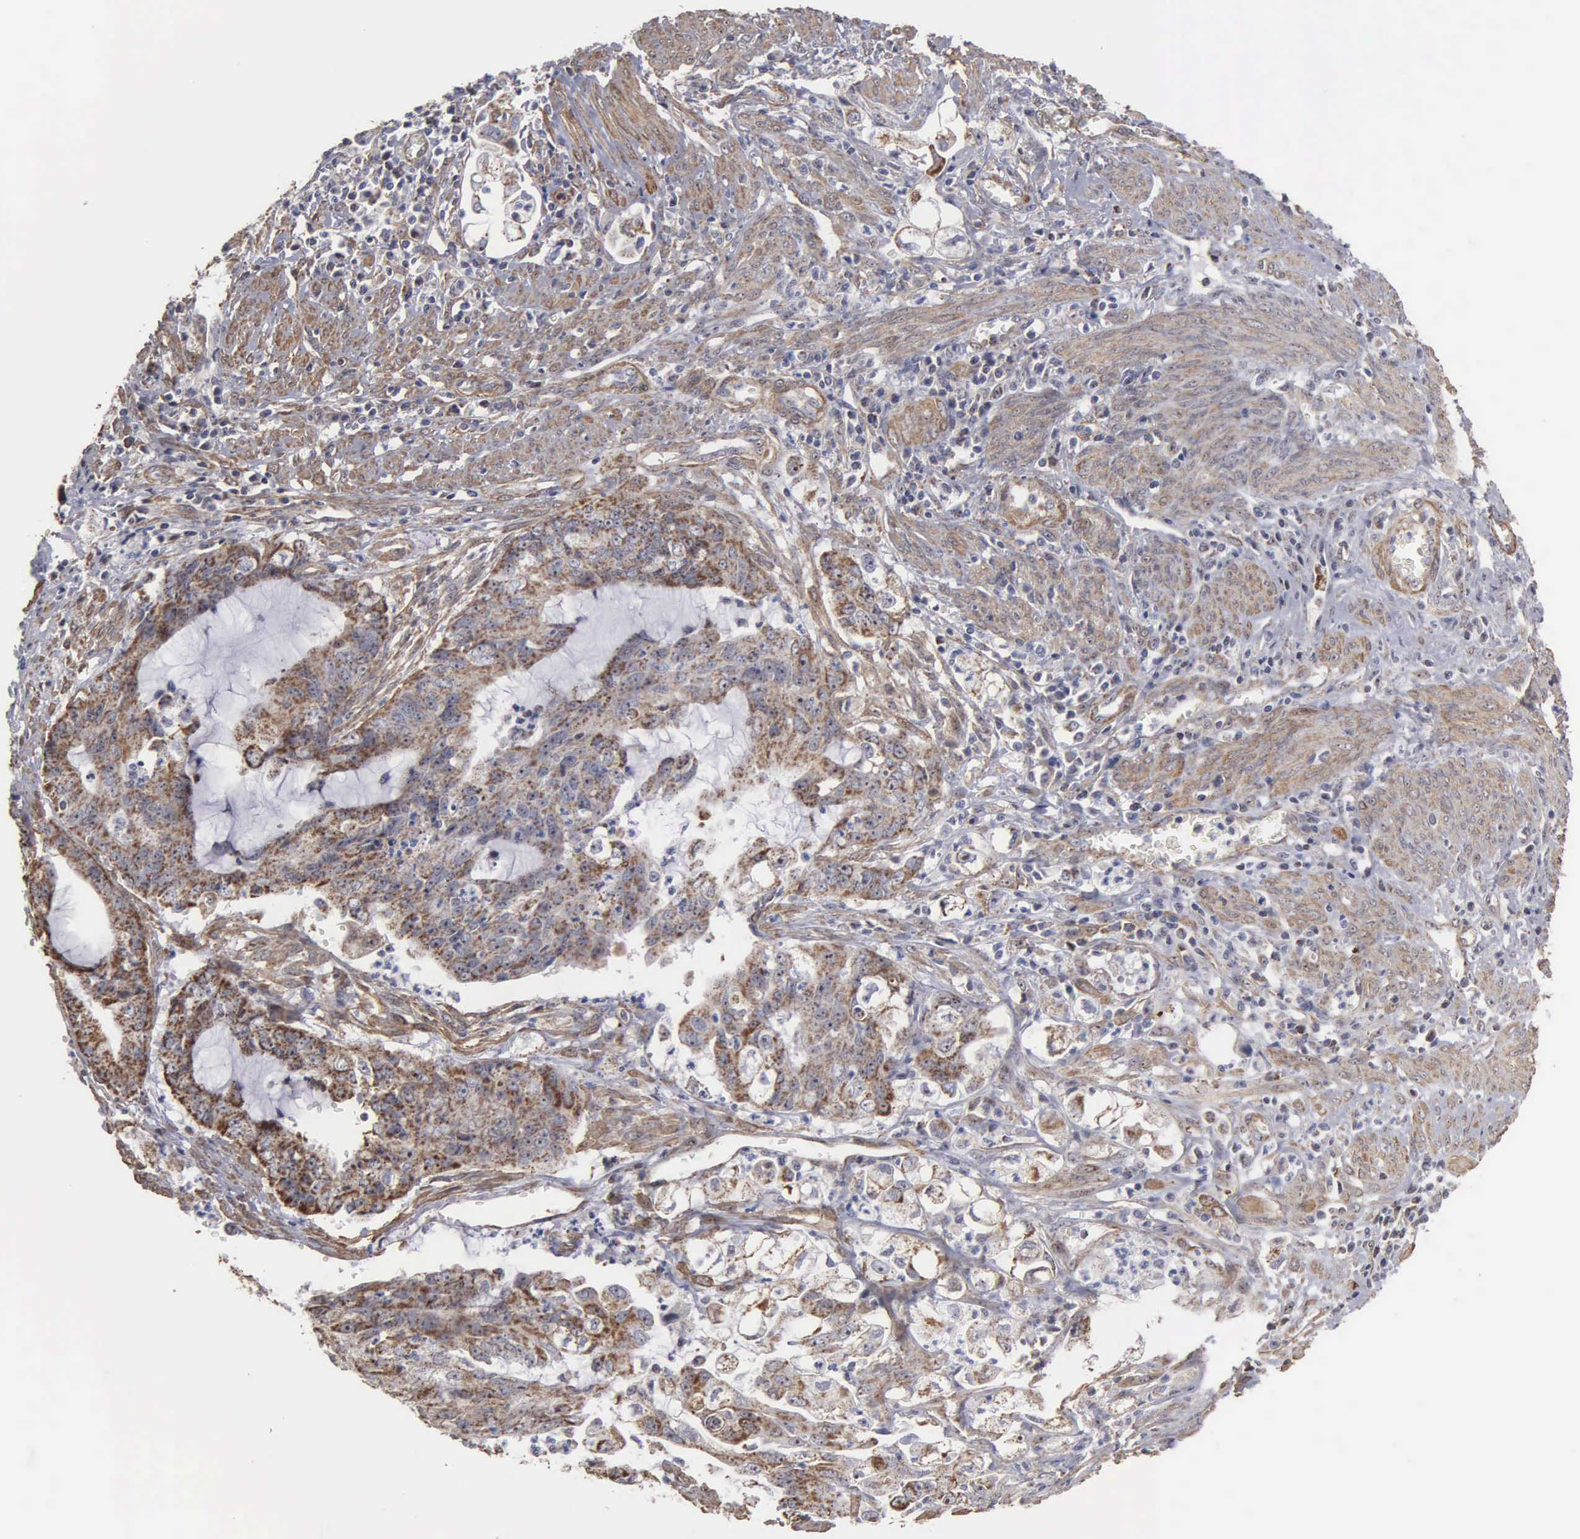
{"staining": {"intensity": "moderate", "quantity": "25%-75%", "location": "cytoplasmic/membranous"}, "tissue": "endometrial cancer", "cell_type": "Tumor cells", "image_type": "cancer", "snomed": [{"axis": "morphology", "description": "Adenocarcinoma, NOS"}, {"axis": "topography", "description": "Endometrium"}], "caption": "A high-resolution micrograph shows immunohistochemistry (IHC) staining of adenocarcinoma (endometrial), which shows moderate cytoplasmic/membranous staining in approximately 25%-75% of tumor cells.", "gene": "NGDN", "patient": {"sex": "female", "age": 75}}